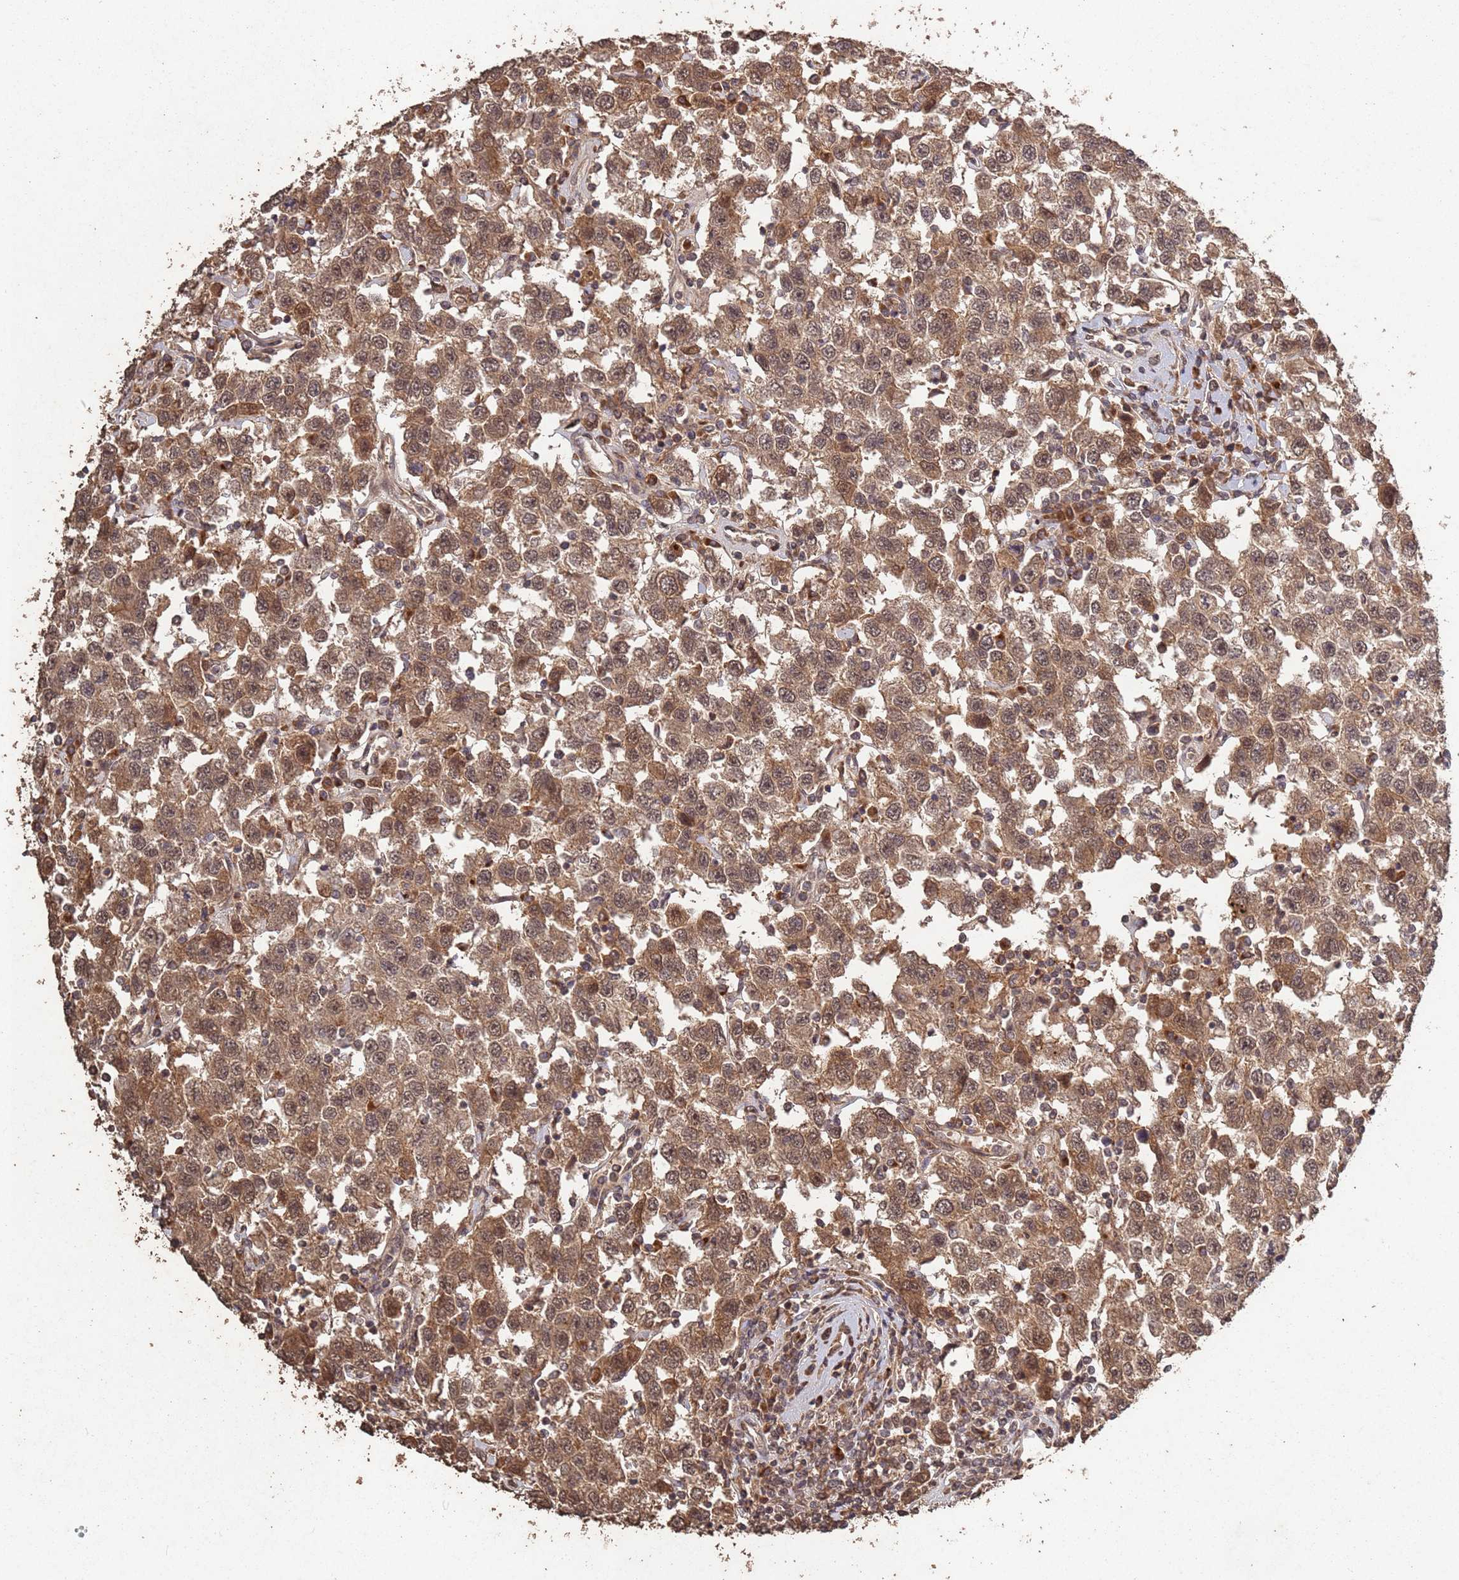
{"staining": {"intensity": "moderate", "quantity": ">75%", "location": "cytoplasmic/membranous,nuclear"}, "tissue": "testis cancer", "cell_type": "Tumor cells", "image_type": "cancer", "snomed": [{"axis": "morphology", "description": "Seminoma, NOS"}, {"axis": "topography", "description": "Testis"}], "caption": "Immunohistochemistry (IHC) photomicrograph of human seminoma (testis) stained for a protein (brown), which displays medium levels of moderate cytoplasmic/membranous and nuclear expression in approximately >75% of tumor cells.", "gene": "FRAT1", "patient": {"sex": "male", "age": 41}}